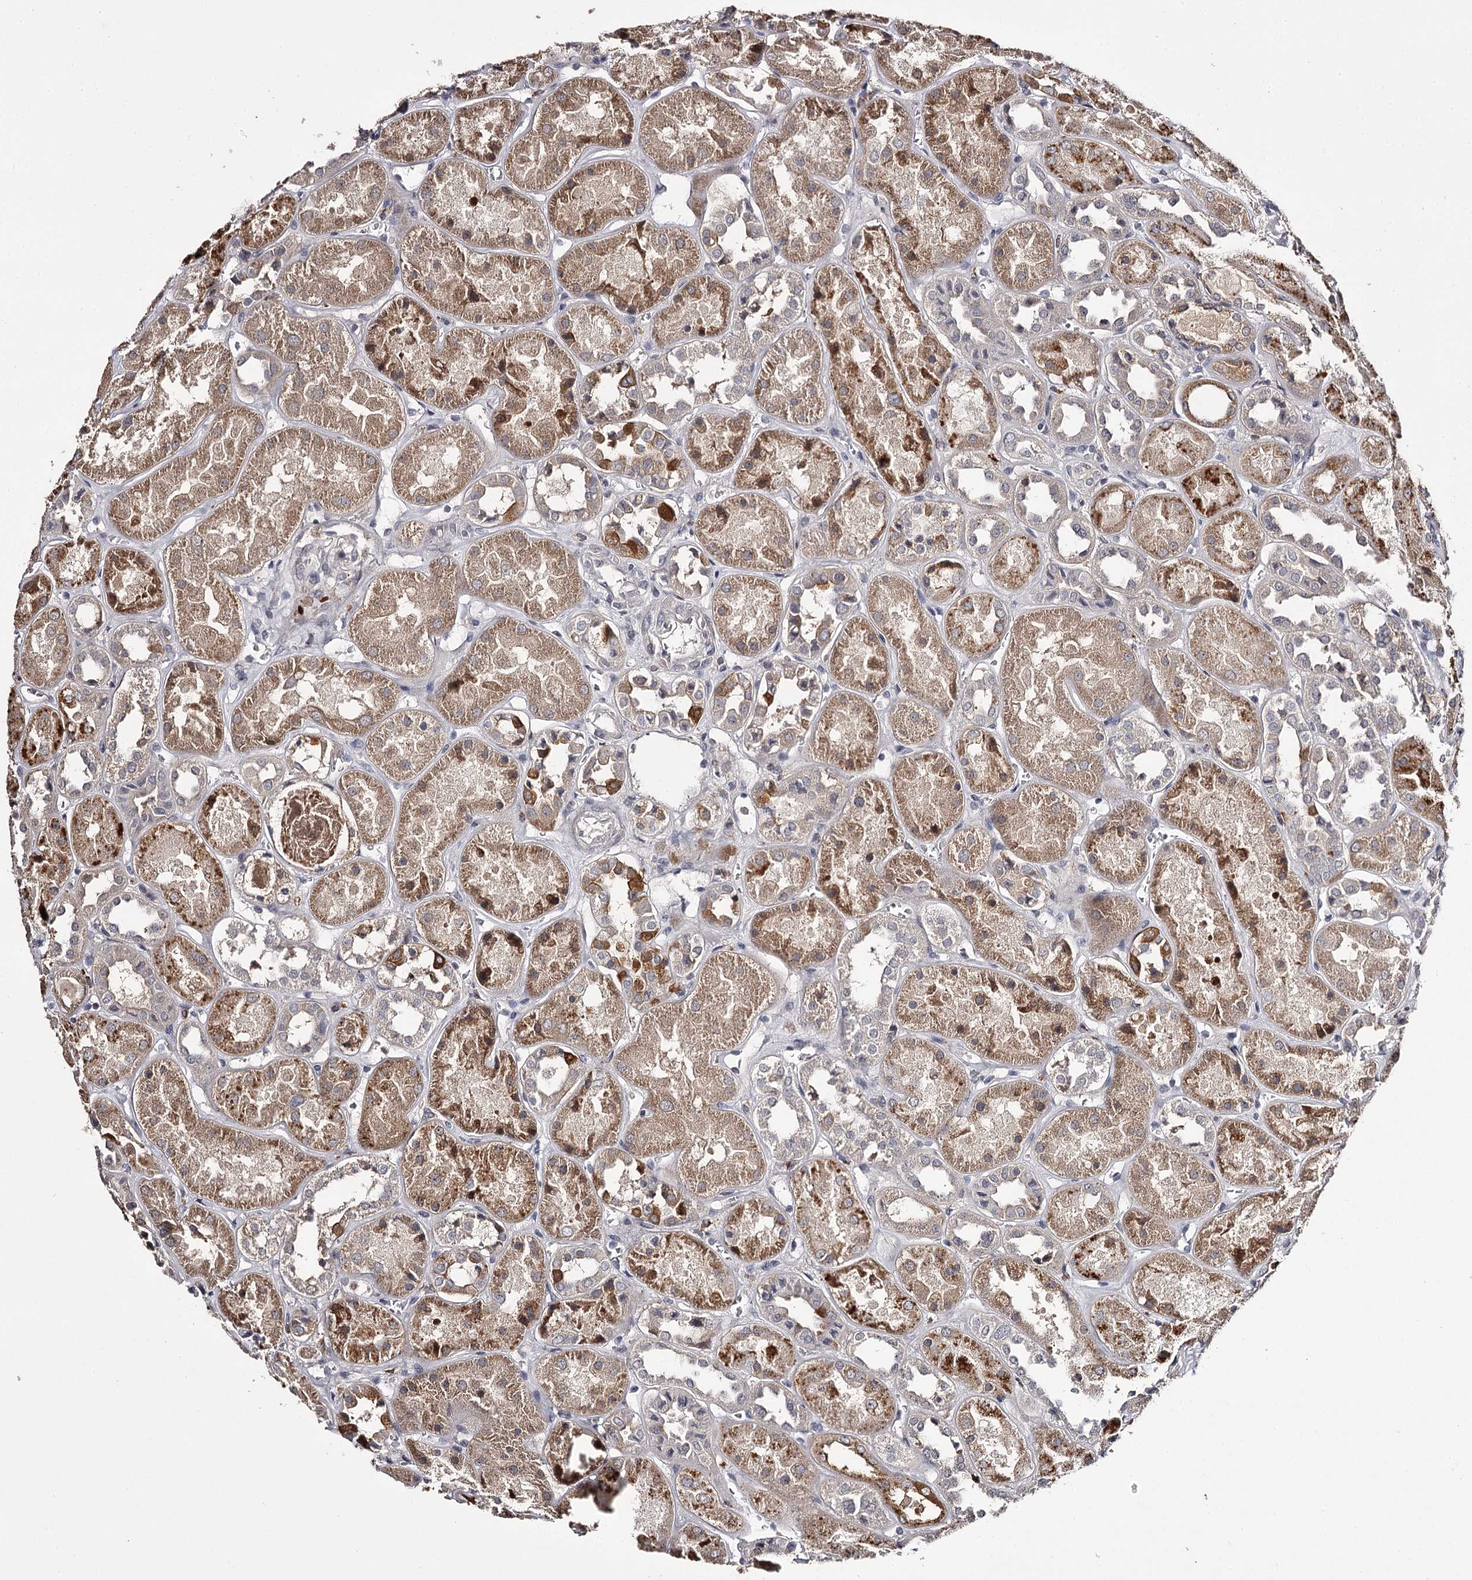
{"staining": {"intensity": "negative", "quantity": "none", "location": "none"}, "tissue": "kidney", "cell_type": "Cells in glomeruli", "image_type": "normal", "snomed": [{"axis": "morphology", "description": "Normal tissue, NOS"}, {"axis": "topography", "description": "Kidney"}], "caption": "This is an immunohistochemistry (IHC) photomicrograph of normal kidney. There is no positivity in cells in glomeruli.", "gene": "SLC32A1", "patient": {"sex": "male", "age": 70}}